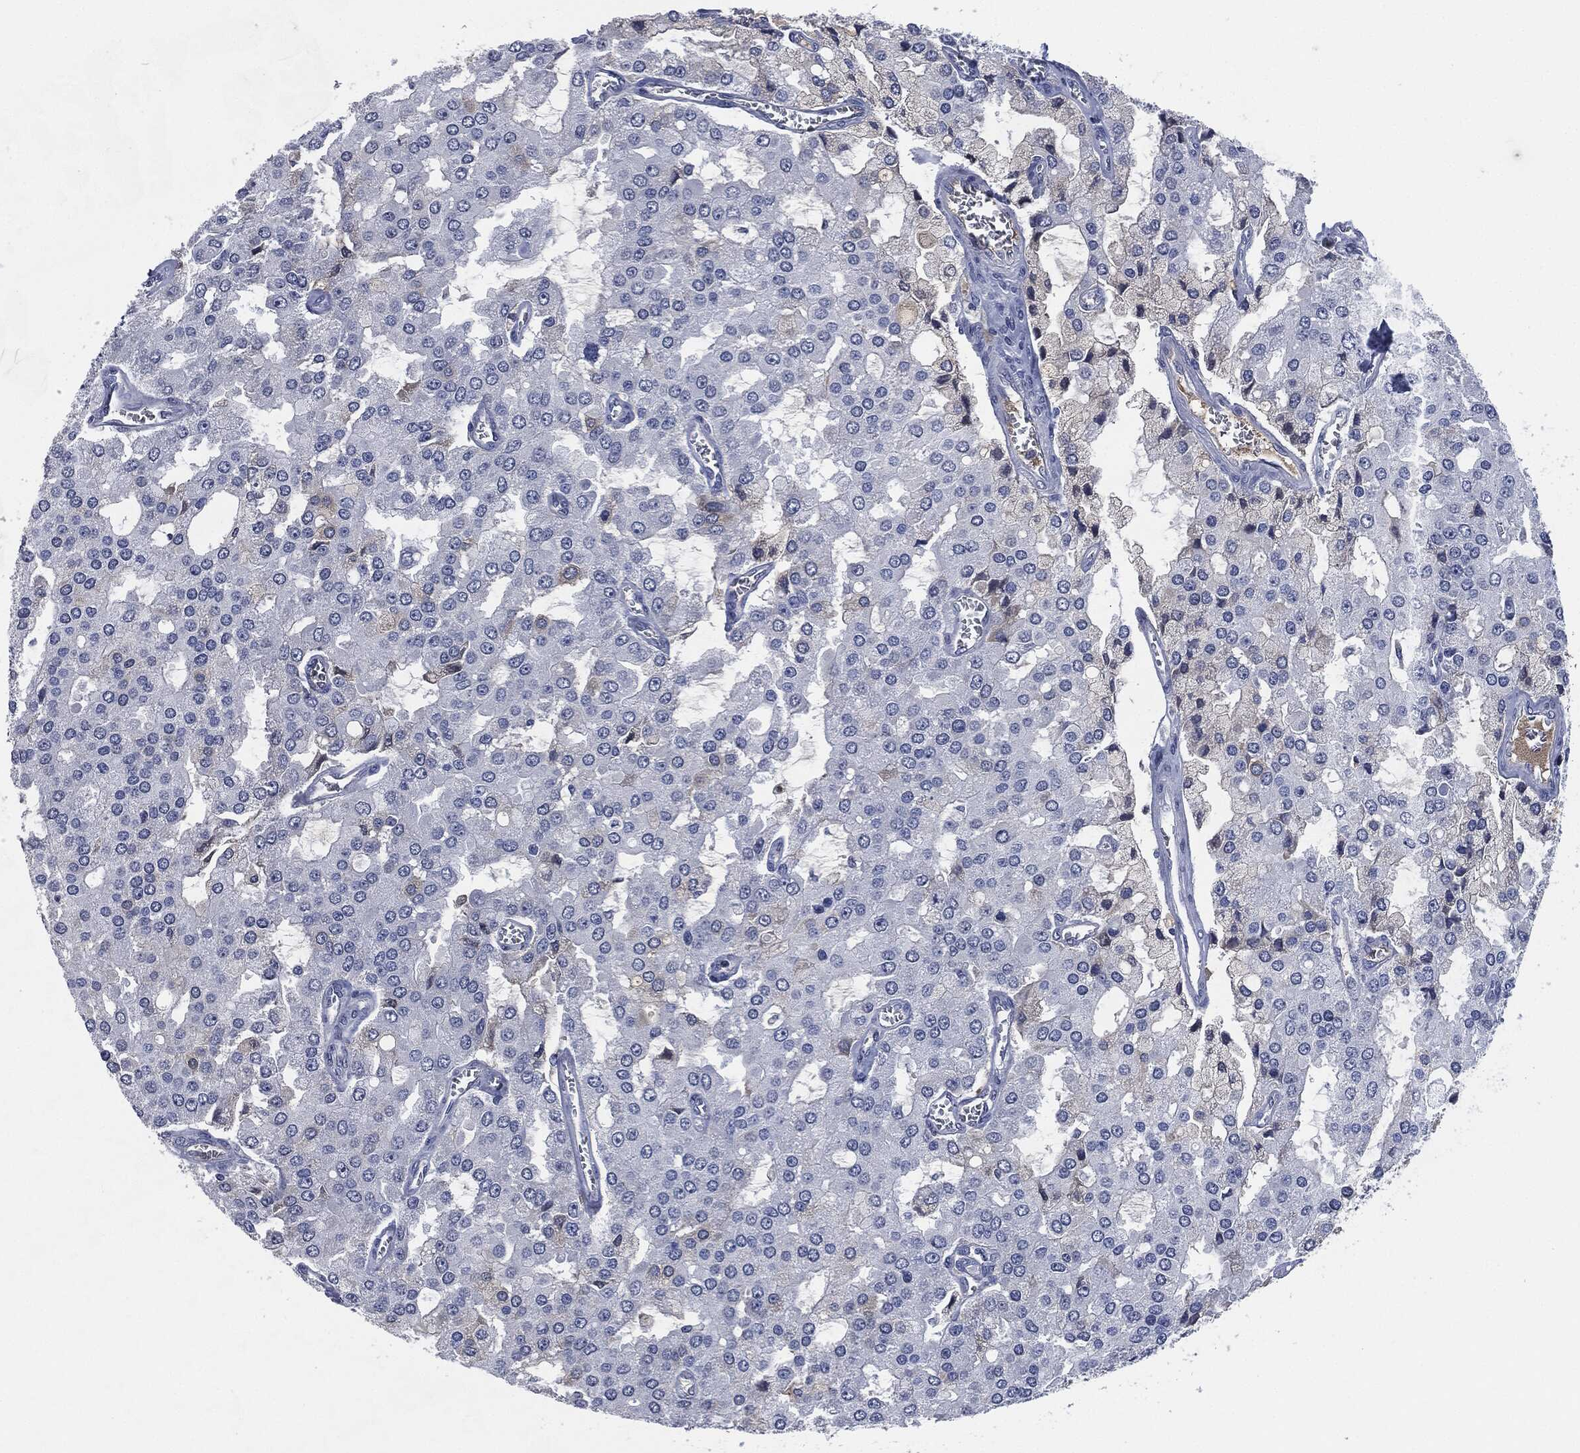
{"staining": {"intensity": "negative", "quantity": "none", "location": "none"}, "tissue": "prostate cancer", "cell_type": "Tumor cells", "image_type": "cancer", "snomed": [{"axis": "morphology", "description": "Adenocarcinoma, NOS"}, {"axis": "topography", "description": "Prostate and seminal vesicle, NOS"}, {"axis": "topography", "description": "Prostate"}], "caption": "A photomicrograph of human prostate cancer is negative for staining in tumor cells.", "gene": "SIGLEC7", "patient": {"sex": "male", "age": 67}}